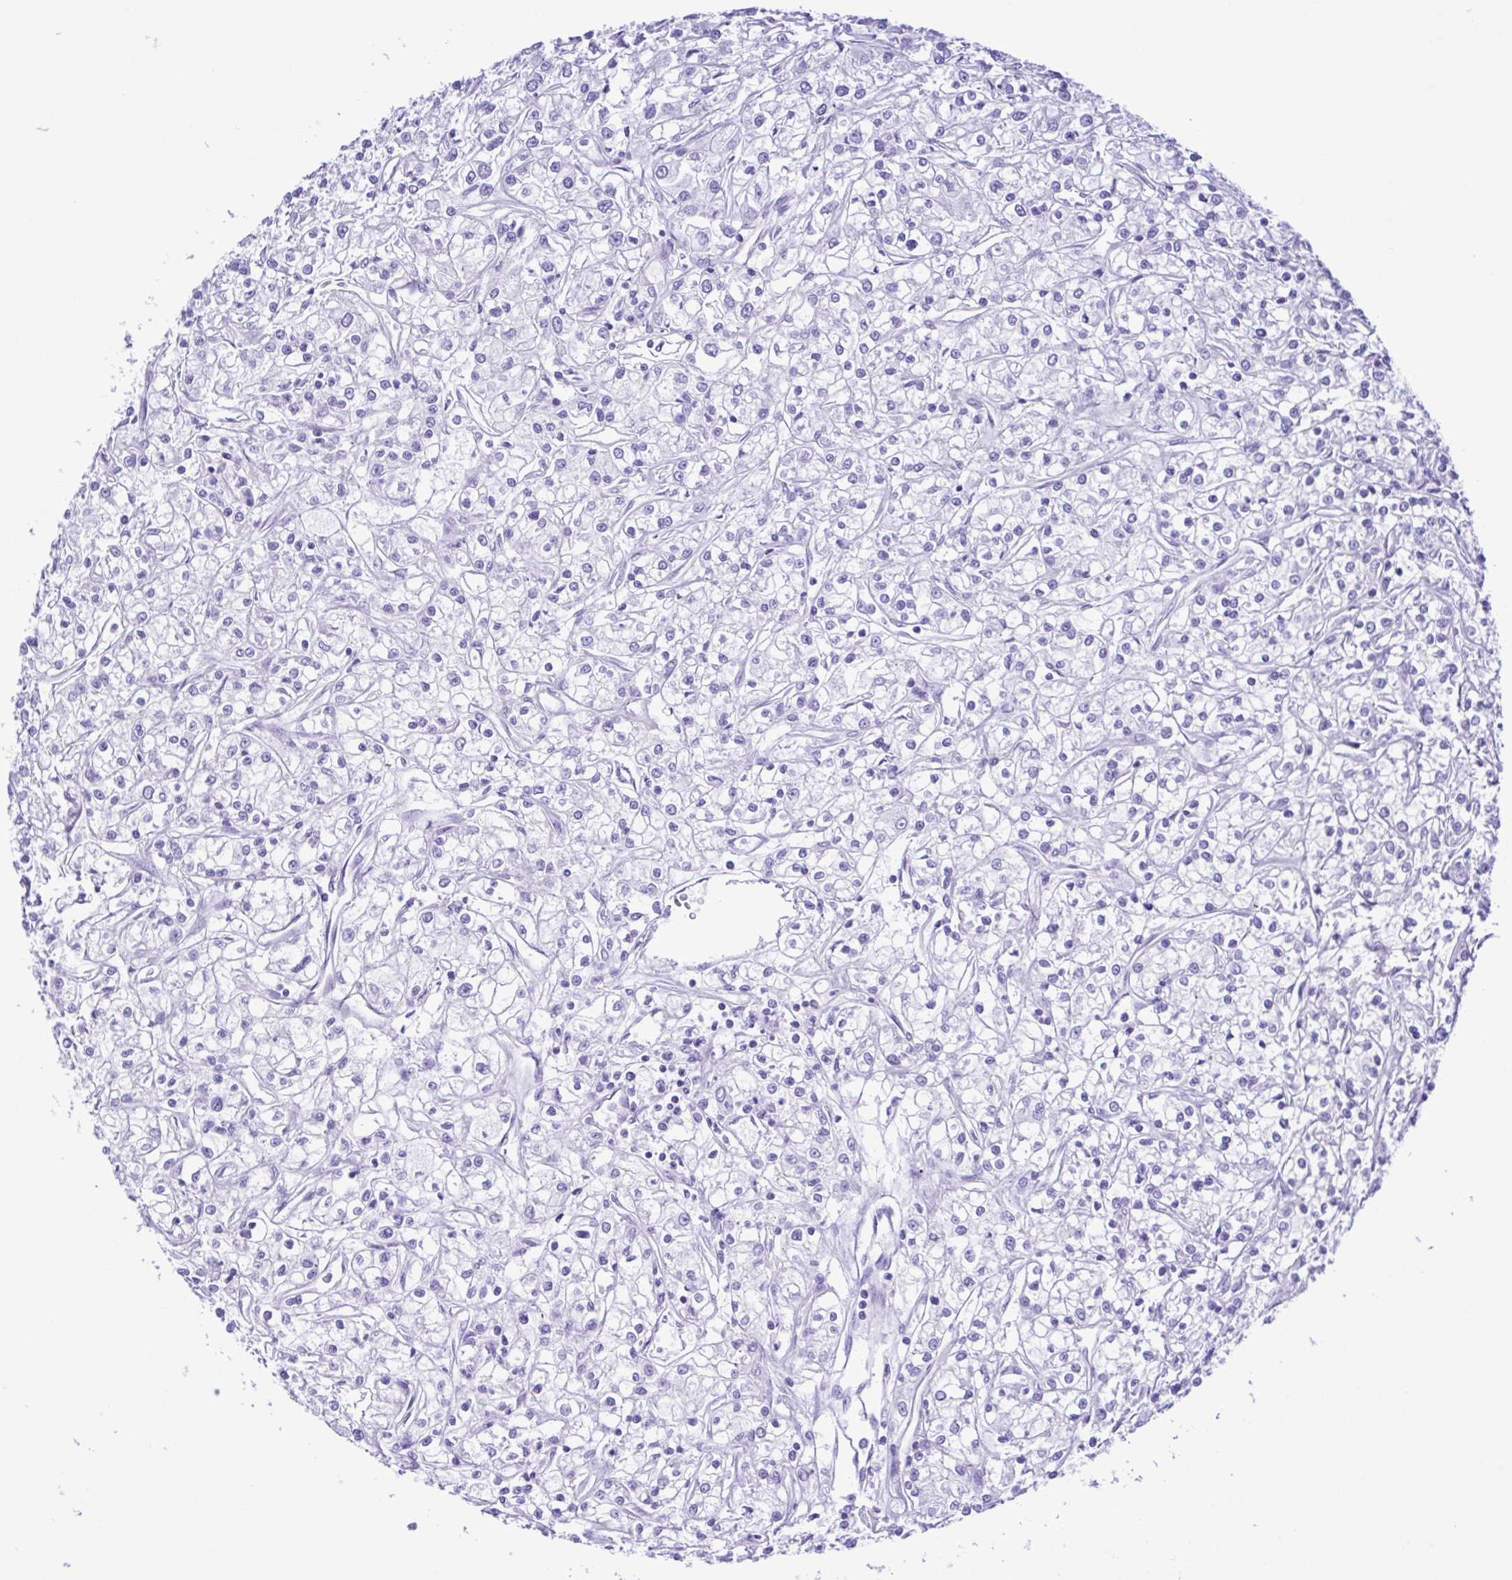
{"staining": {"intensity": "negative", "quantity": "none", "location": "none"}, "tissue": "renal cancer", "cell_type": "Tumor cells", "image_type": "cancer", "snomed": [{"axis": "morphology", "description": "Adenocarcinoma, NOS"}, {"axis": "topography", "description": "Kidney"}], "caption": "Renal cancer (adenocarcinoma) stained for a protein using immunohistochemistry (IHC) exhibits no positivity tumor cells.", "gene": "CYP17A1", "patient": {"sex": "female", "age": 59}}